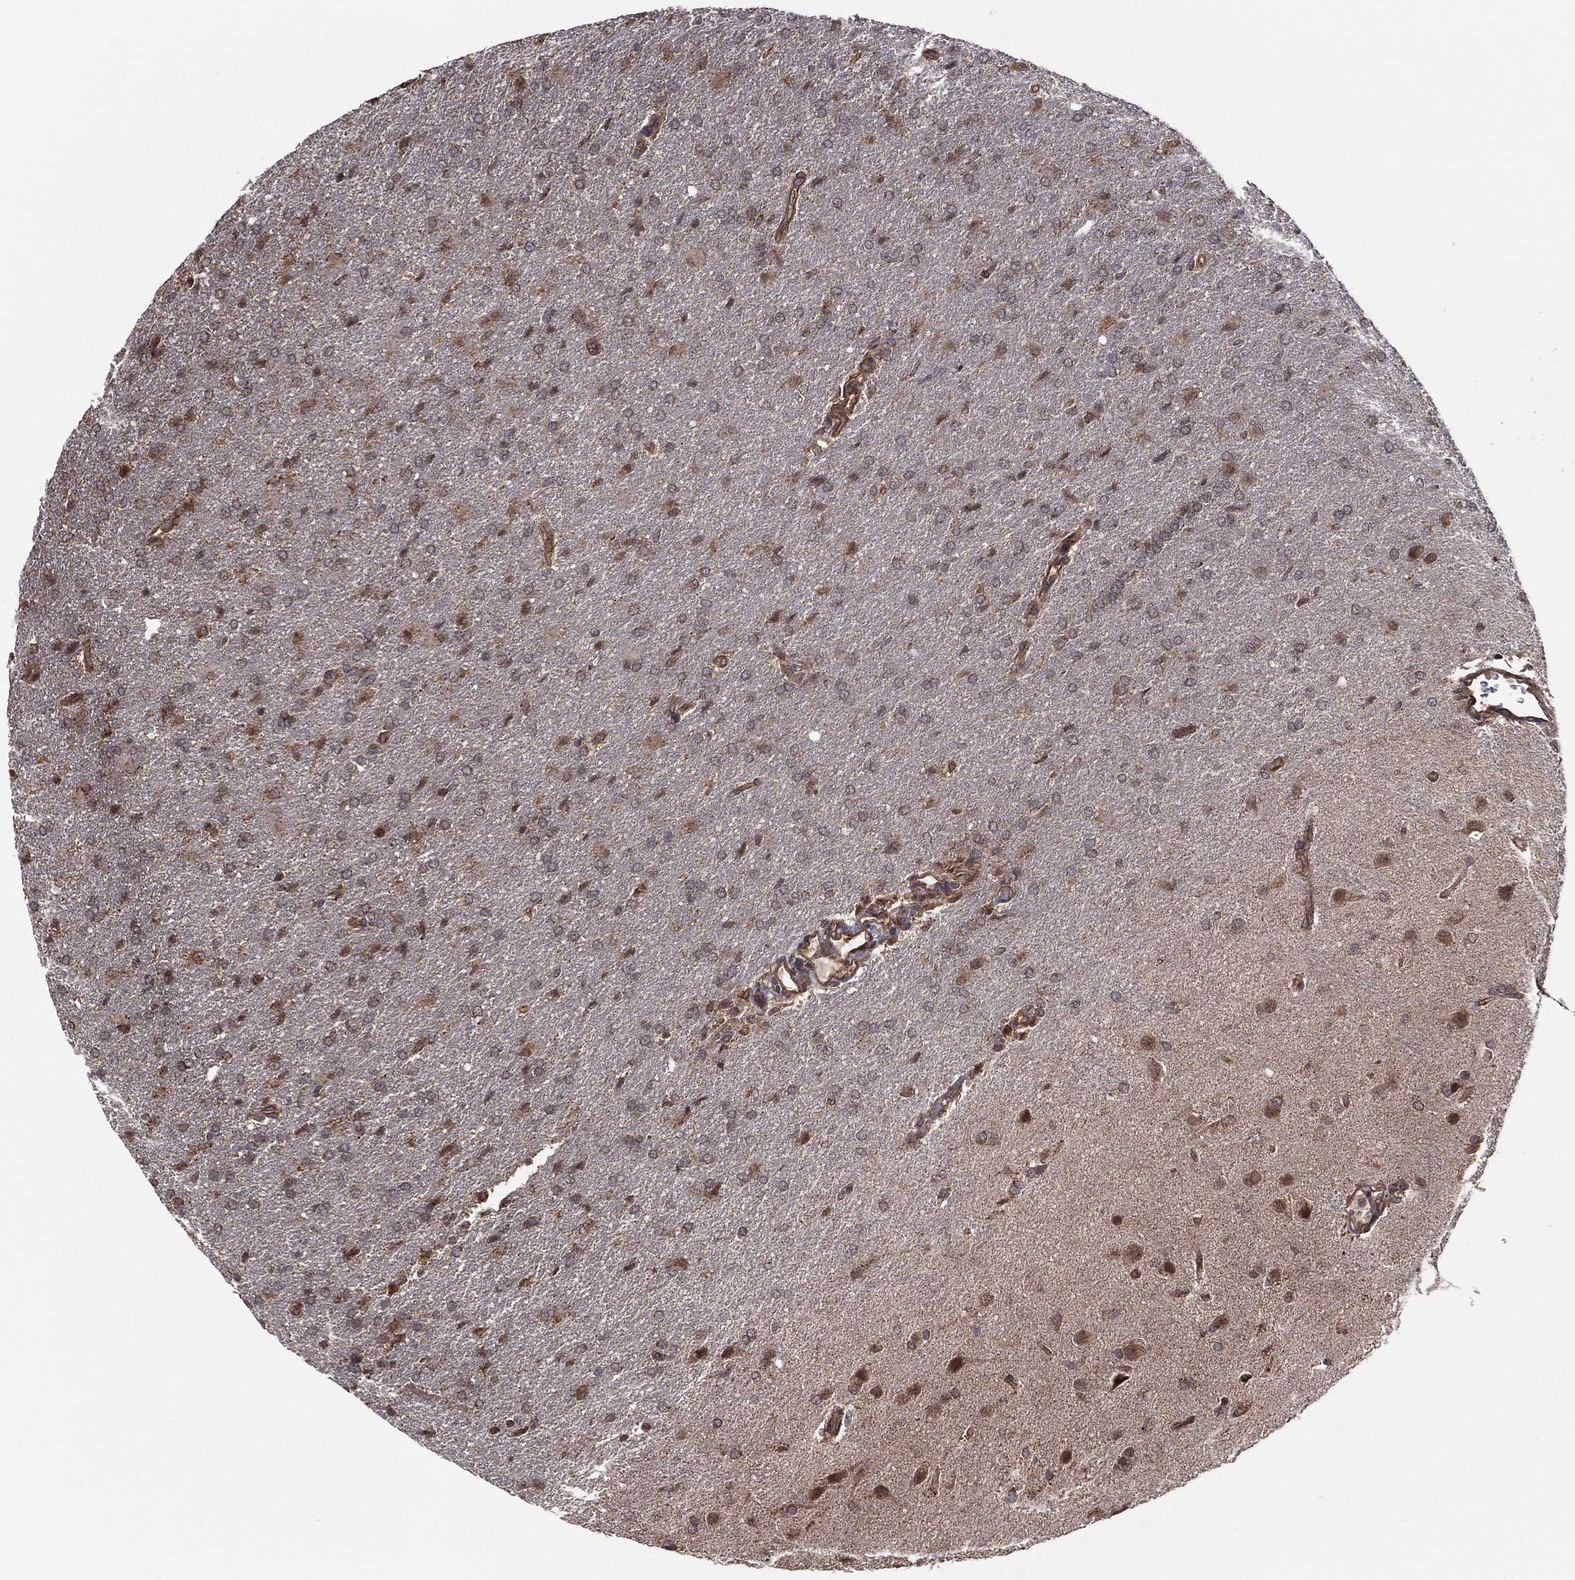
{"staining": {"intensity": "weak", "quantity": "<25%", "location": "cytoplasmic/membranous,nuclear"}, "tissue": "glioma", "cell_type": "Tumor cells", "image_type": "cancer", "snomed": [{"axis": "morphology", "description": "Glioma, malignant, High grade"}, {"axis": "topography", "description": "Brain"}], "caption": "Tumor cells are negative for protein expression in human high-grade glioma (malignant). Nuclei are stained in blue.", "gene": "UACA", "patient": {"sex": "male", "age": 68}}